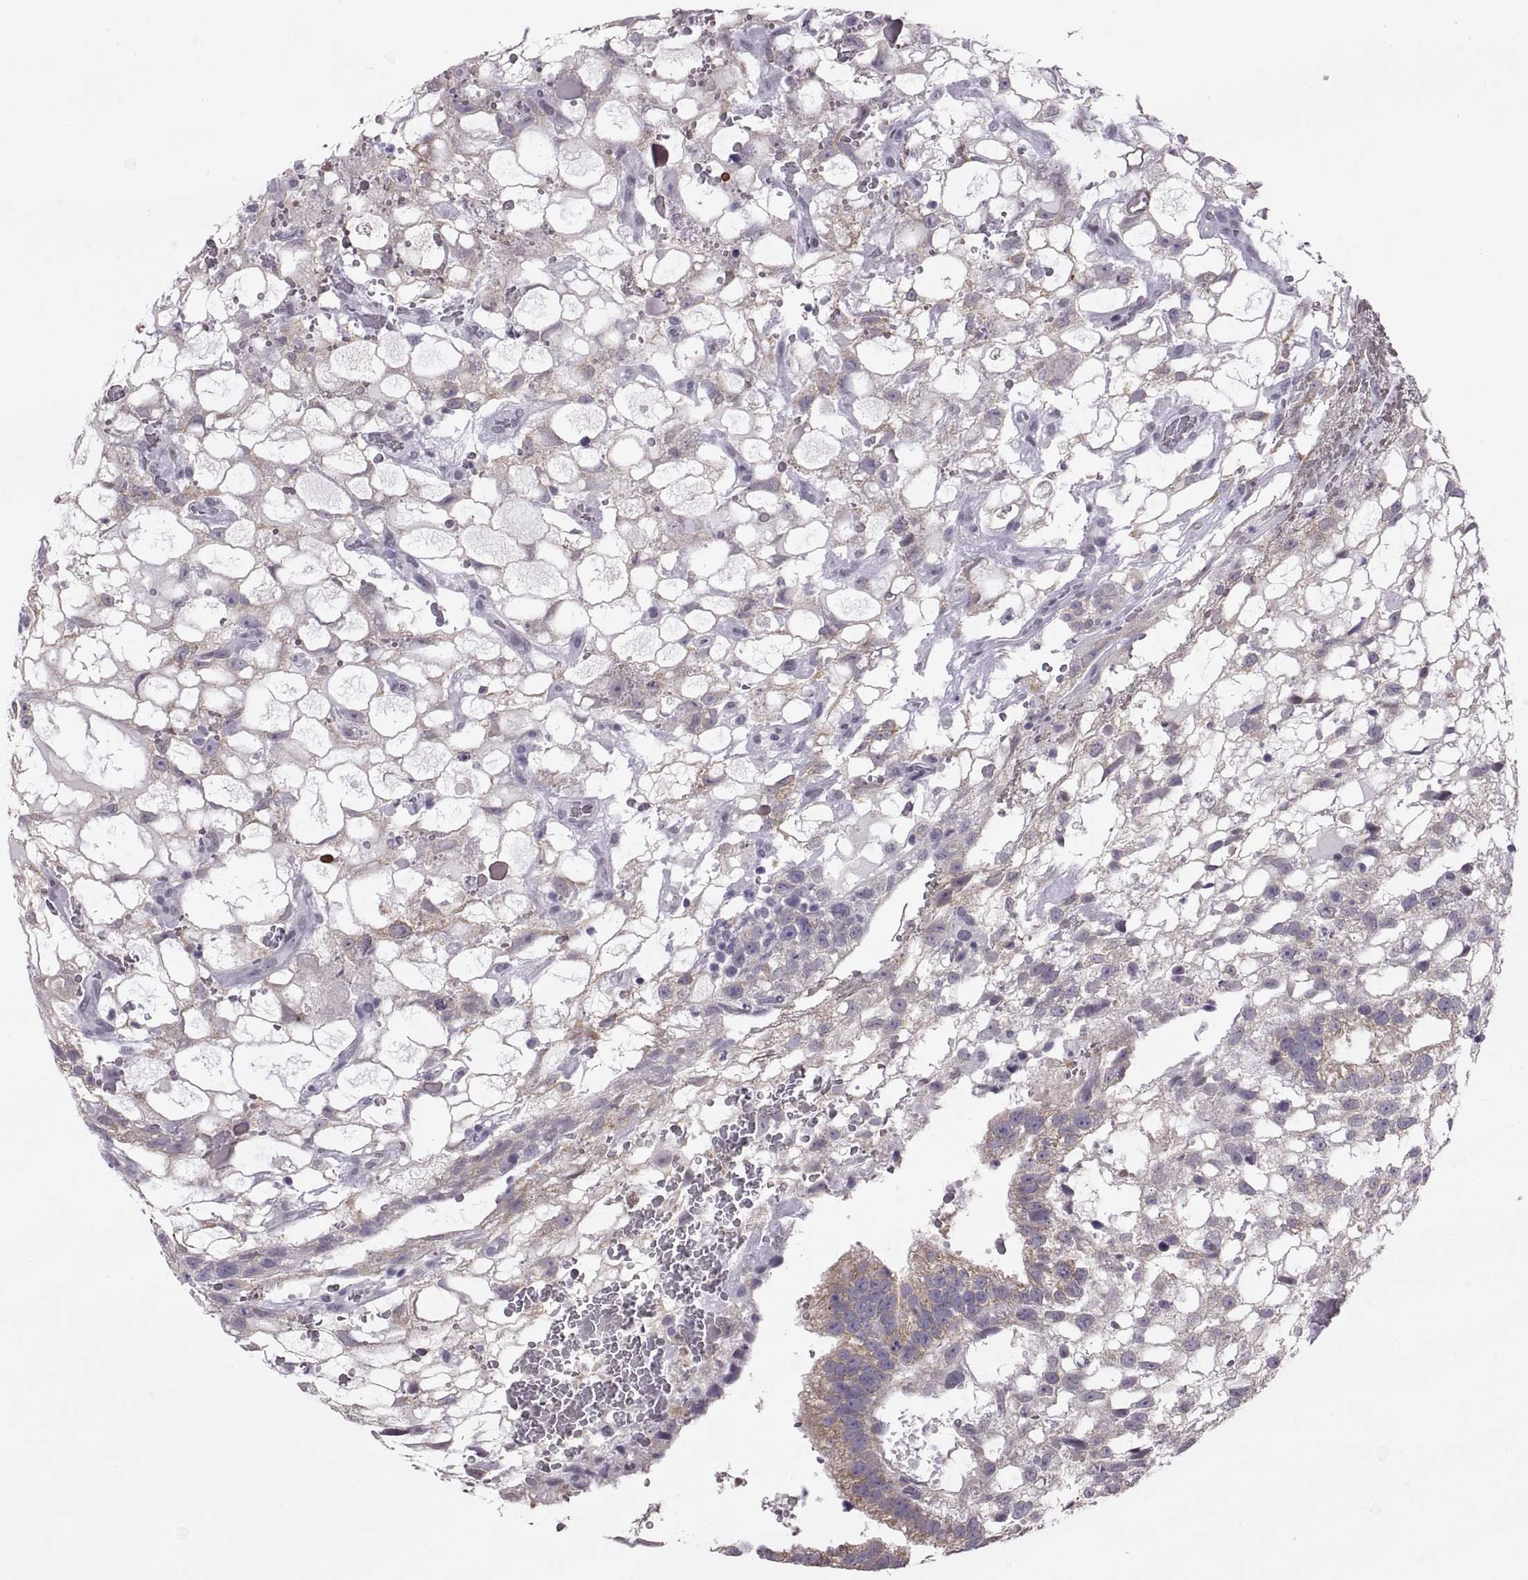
{"staining": {"intensity": "weak", "quantity": "25%-75%", "location": "cytoplasmic/membranous"}, "tissue": "testis cancer", "cell_type": "Tumor cells", "image_type": "cancer", "snomed": [{"axis": "morphology", "description": "Normal tissue, NOS"}, {"axis": "morphology", "description": "Carcinoma, Embryonal, NOS"}, {"axis": "topography", "description": "Testis"}, {"axis": "topography", "description": "Epididymis"}], "caption": "Immunohistochemical staining of testis cancer (embryonal carcinoma) demonstrates weak cytoplasmic/membranous protein staining in approximately 25%-75% of tumor cells.", "gene": "KRT77", "patient": {"sex": "male", "age": 32}}